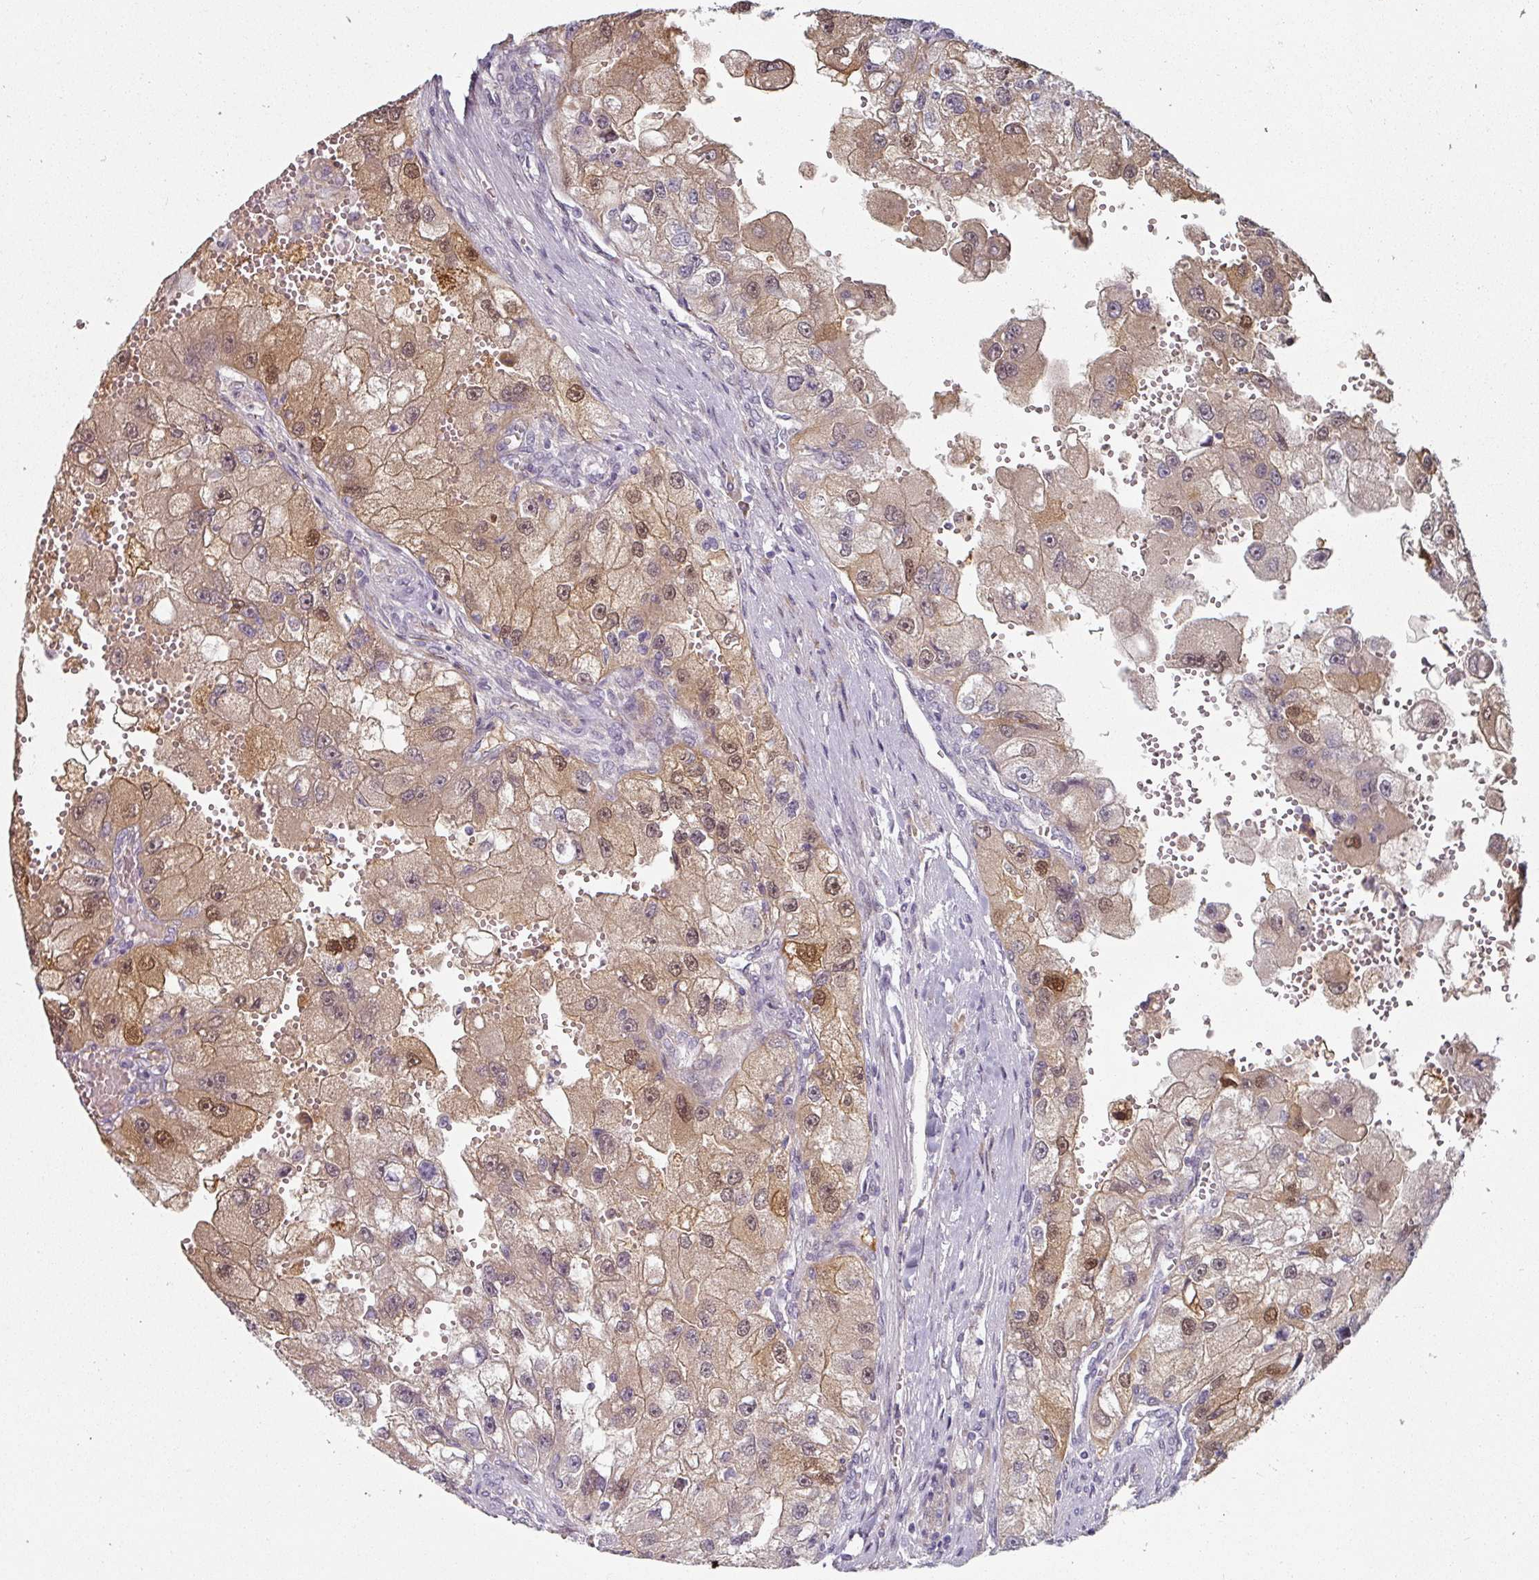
{"staining": {"intensity": "moderate", "quantity": ">75%", "location": "cytoplasmic/membranous,nuclear"}, "tissue": "renal cancer", "cell_type": "Tumor cells", "image_type": "cancer", "snomed": [{"axis": "morphology", "description": "Adenocarcinoma, NOS"}, {"axis": "topography", "description": "Kidney"}], "caption": "Renal adenocarcinoma was stained to show a protein in brown. There is medium levels of moderate cytoplasmic/membranous and nuclear staining in about >75% of tumor cells.", "gene": "CEP78", "patient": {"sex": "male", "age": 63}}